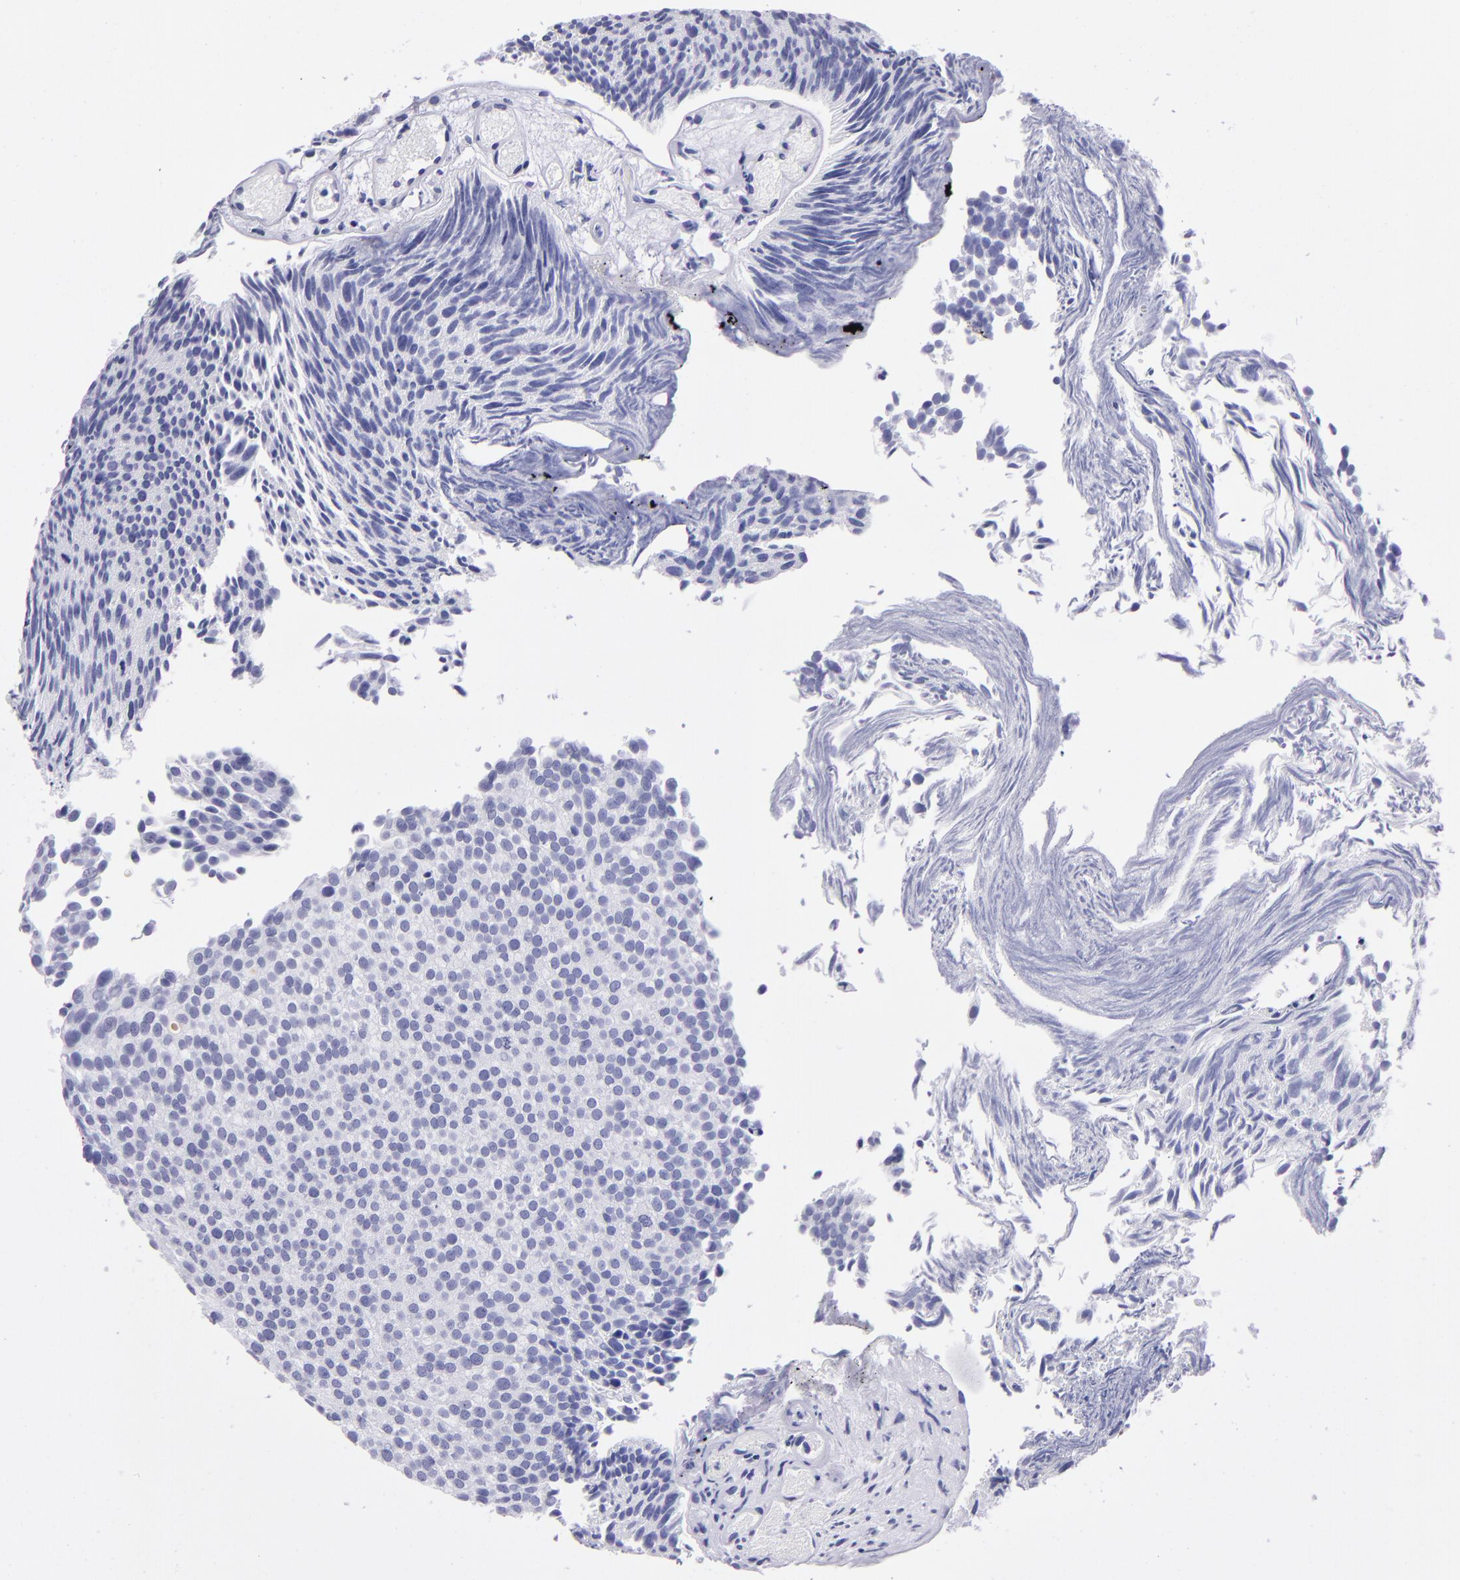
{"staining": {"intensity": "negative", "quantity": "none", "location": "none"}, "tissue": "urothelial cancer", "cell_type": "Tumor cells", "image_type": "cancer", "snomed": [{"axis": "morphology", "description": "Urothelial carcinoma, Low grade"}, {"axis": "topography", "description": "Urinary bladder"}], "caption": "This photomicrograph is of urothelial cancer stained with IHC to label a protein in brown with the nuclei are counter-stained blue. There is no staining in tumor cells.", "gene": "TYRP1", "patient": {"sex": "male", "age": 84}}